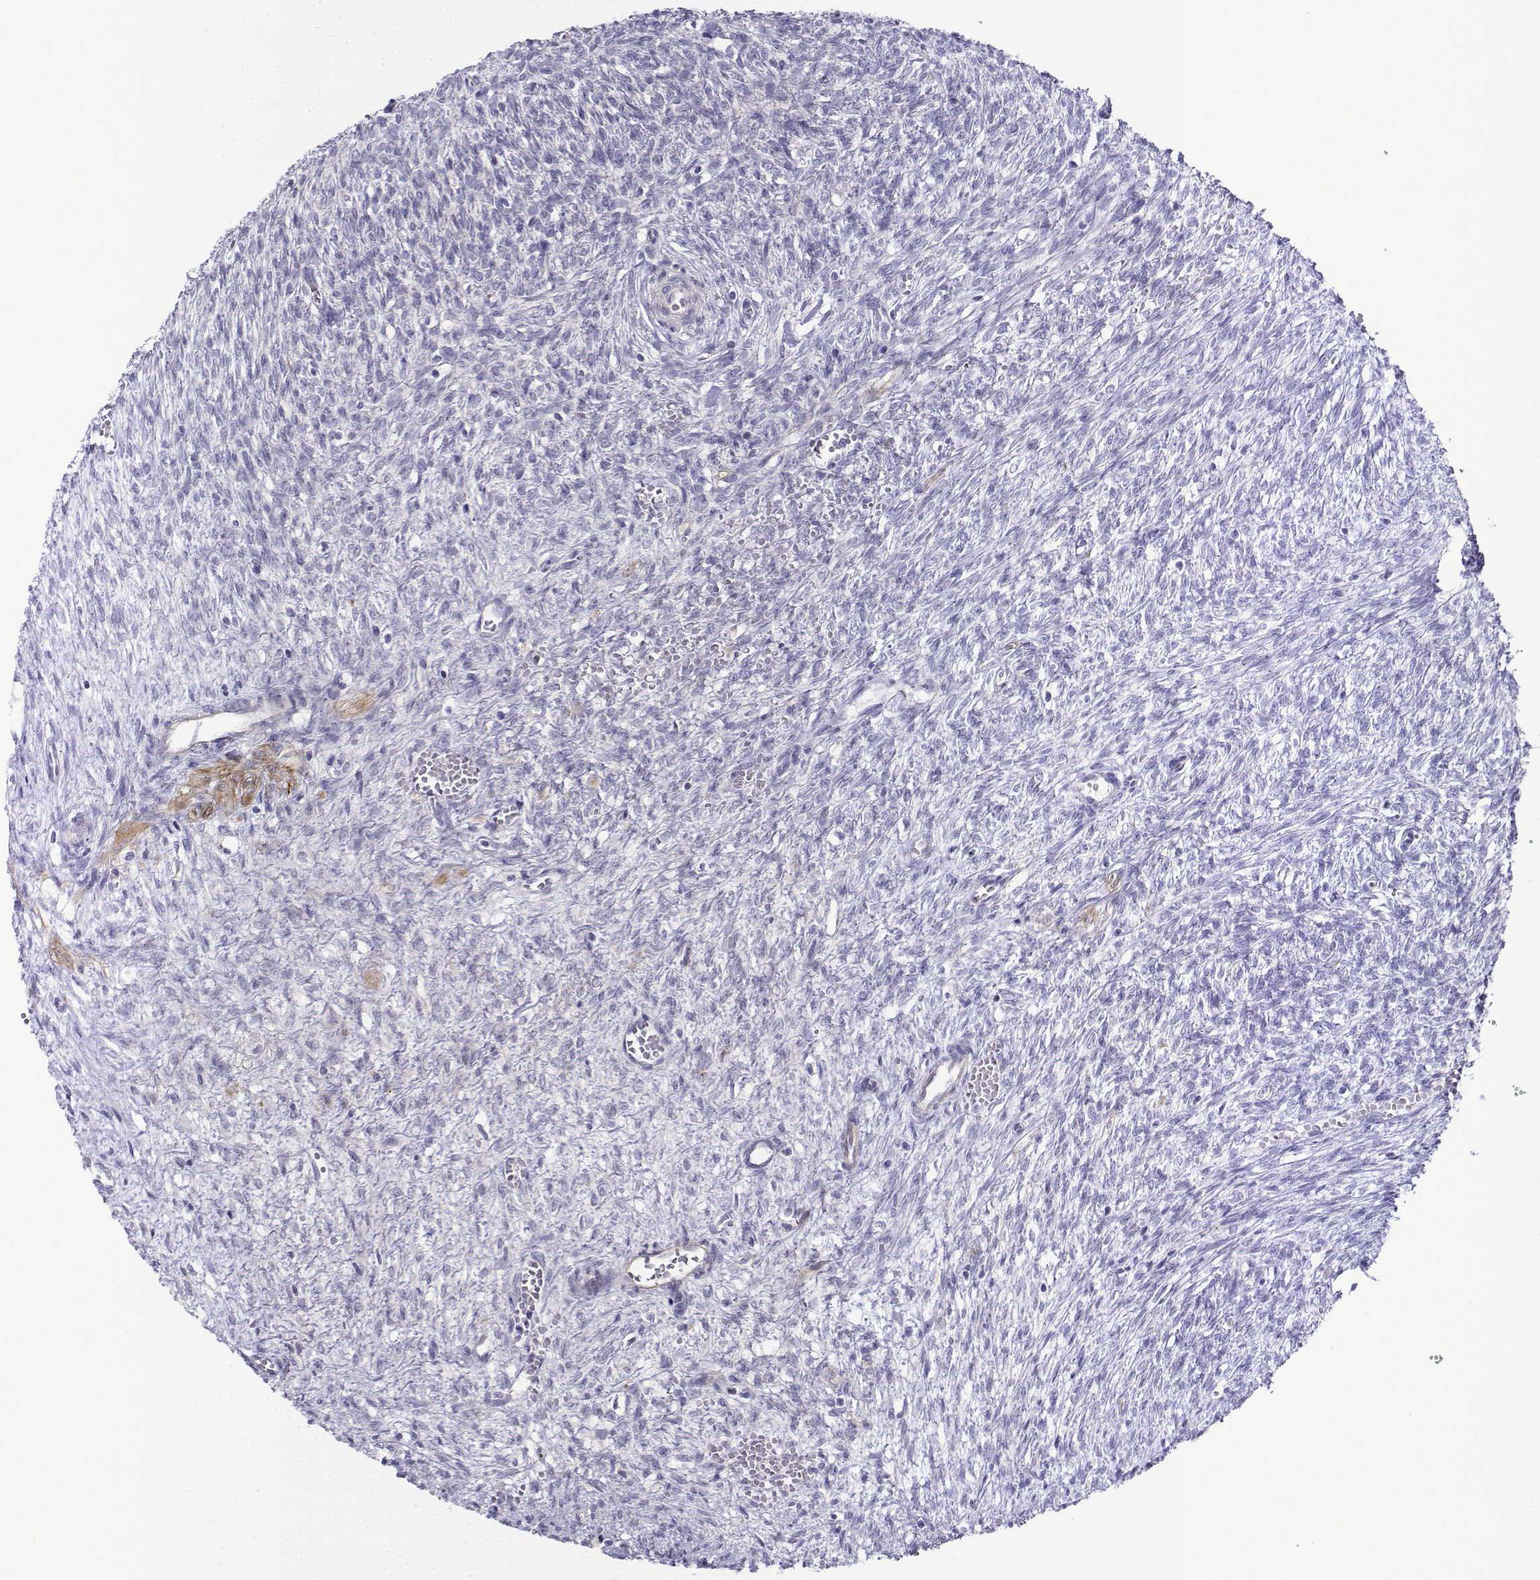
{"staining": {"intensity": "negative", "quantity": "none", "location": "none"}, "tissue": "ovary", "cell_type": "Ovarian stroma cells", "image_type": "normal", "snomed": [{"axis": "morphology", "description": "Normal tissue, NOS"}, {"axis": "topography", "description": "Ovary"}], "caption": "IHC micrograph of normal human ovary stained for a protein (brown), which demonstrates no staining in ovarian stroma cells. (Stains: DAB immunohistochemistry (IHC) with hematoxylin counter stain, Microscopy: brightfield microscopy at high magnification).", "gene": "NOS1AP", "patient": {"sex": "female", "age": 46}}